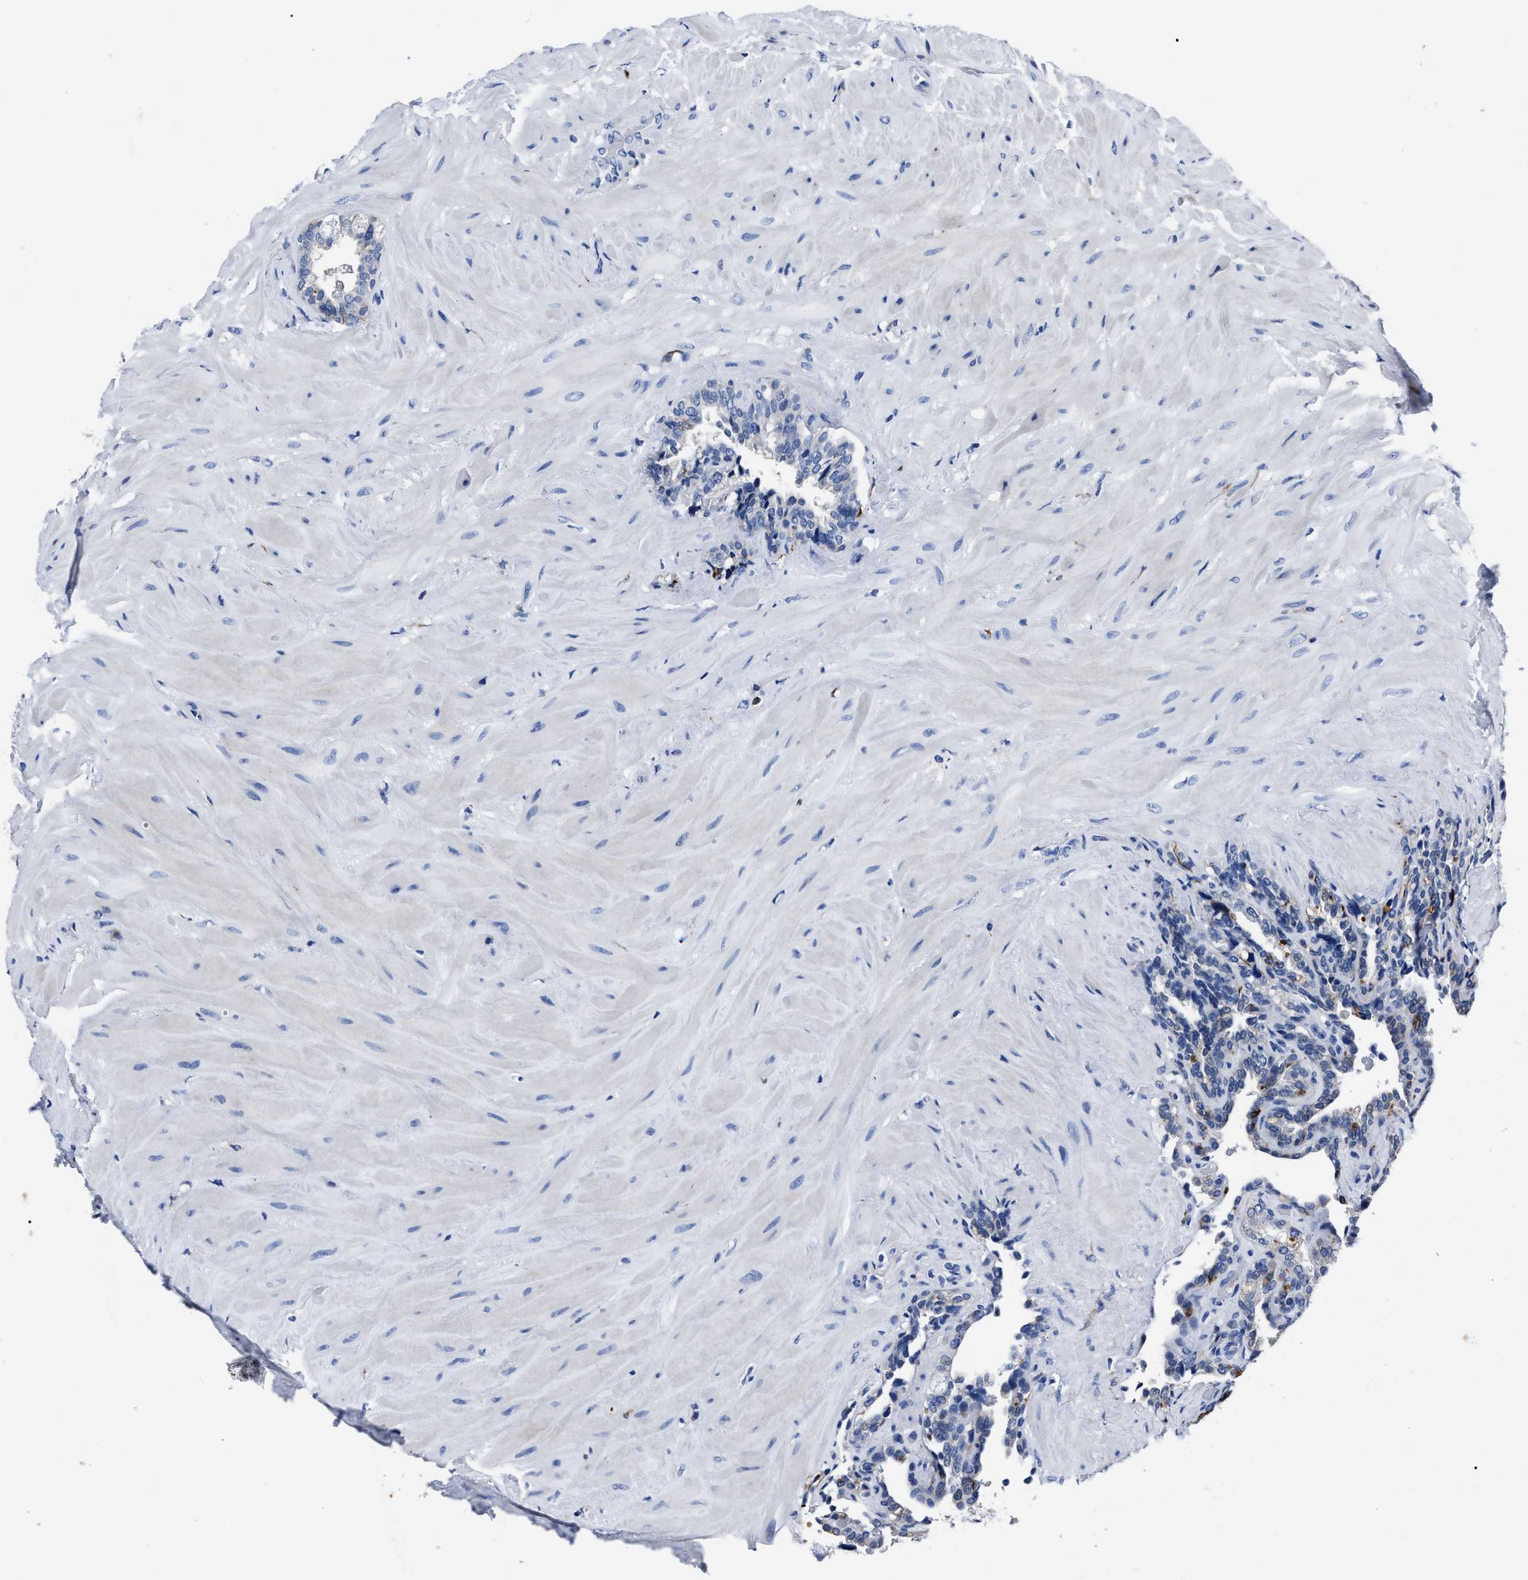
{"staining": {"intensity": "moderate", "quantity": "<25%", "location": "cytoplasmic/membranous"}, "tissue": "seminal vesicle", "cell_type": "Glandular cells", "image_type": "normal", "snomed": [{"axis": "morphology", "description": "Normal tissue, NOS"}, {"axis": "topography", "description": "Seminal veicle"}], "caption": "A micrograph of seminal vesicle stained for a protein exhibits moderate cytoplasmic/membranous brown staining in glandular cells. The staining was performed using DAB to visualize the protein expression in brown, while the nuclei were stained in blue with hematoxylin (Magnification: 20x).", "gene": "OR10G3", "patient": {"sex": "male", "age": 68}}